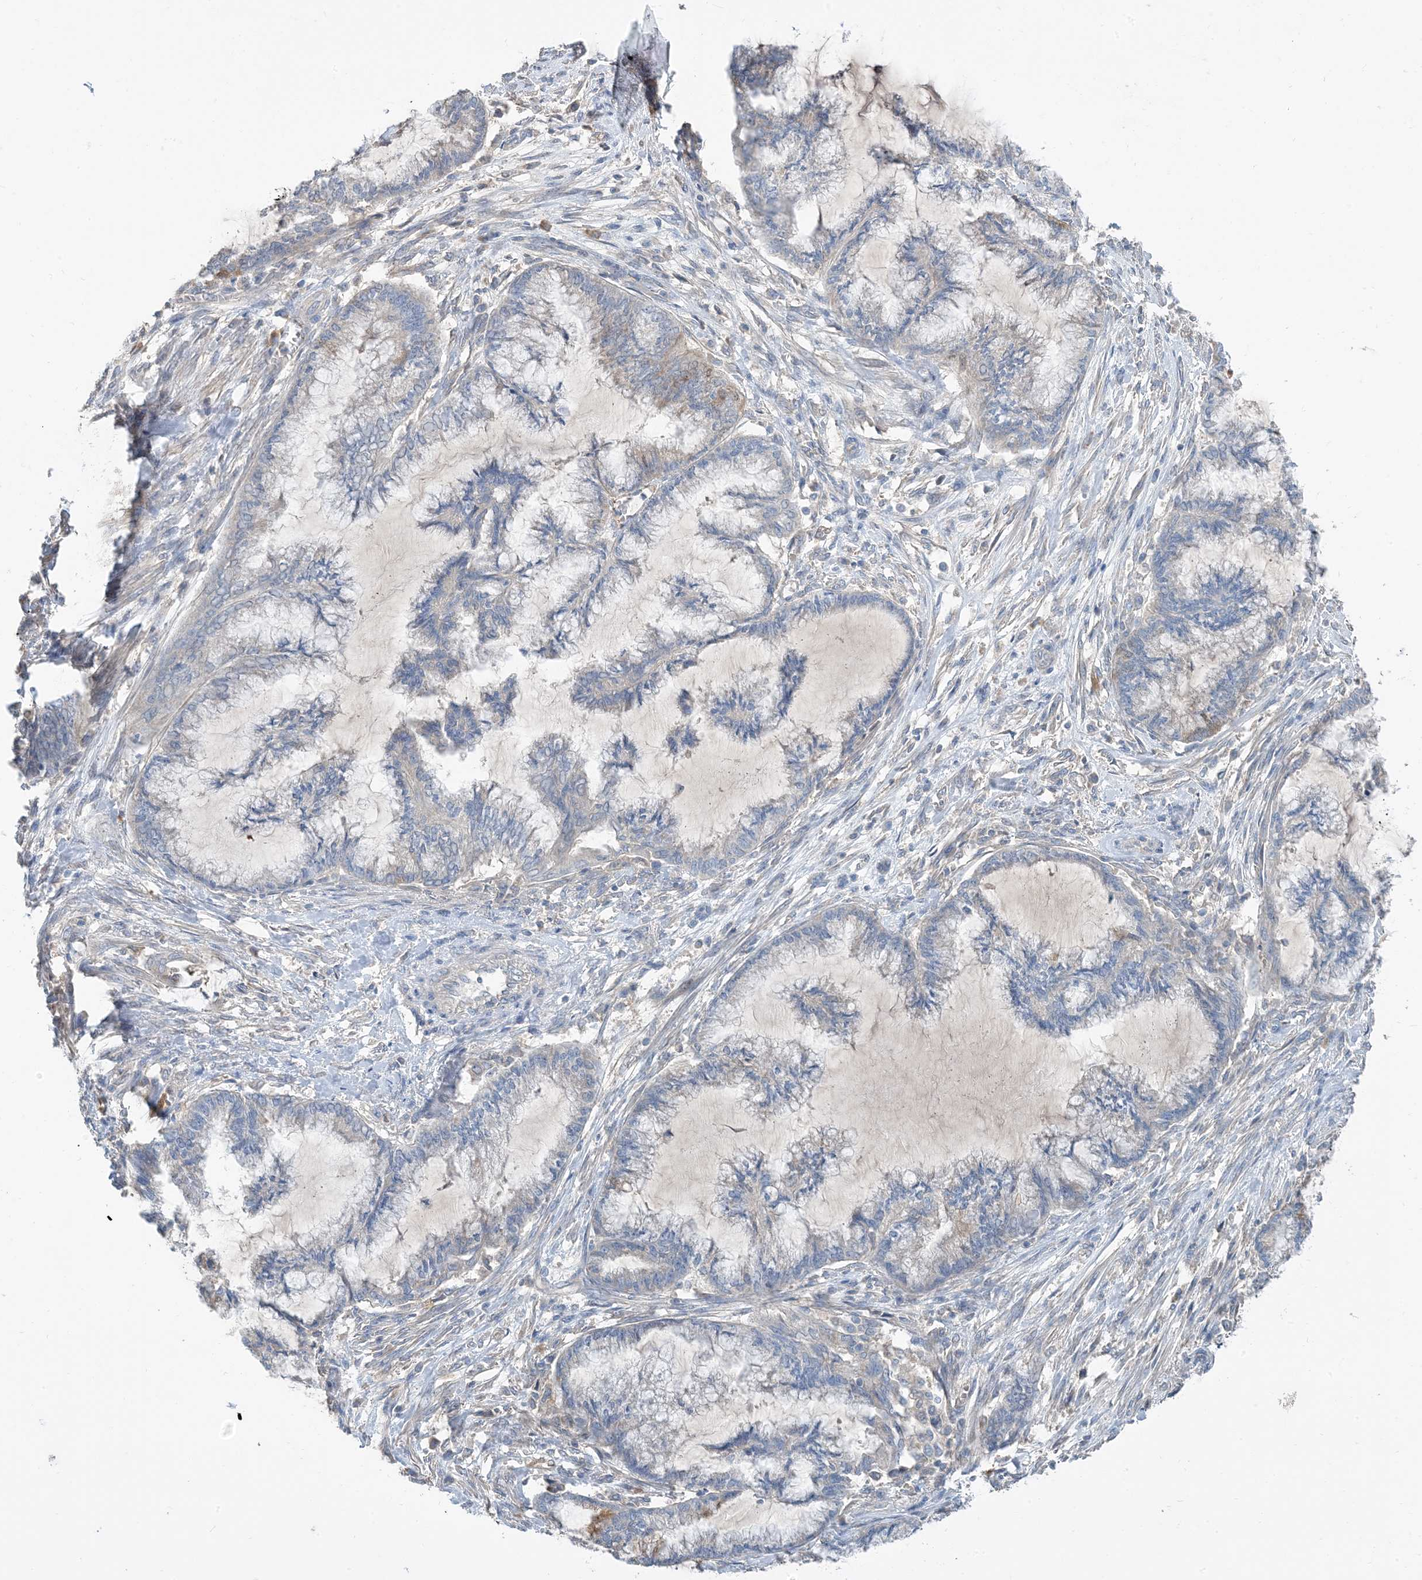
{"staining": {"intensity": "negative", "quantity": "none", "location": "none"}, "tissue": "endometrial cancer", "cell_type": "Tumor cells", "image_type": "cancer", "snomed": [{"axis": "morphology", "description": "Adenocarcinoma, NOS"}, {"axis": "topography", "description": "Endometrium"}], "caption": "Immunohistochemical staining of endometrial cancer (adenocarcinoma) reveals no significant positivity in tumor cells.", "gene": "USP53", "patient": {"sex": "female", "age": 86}}